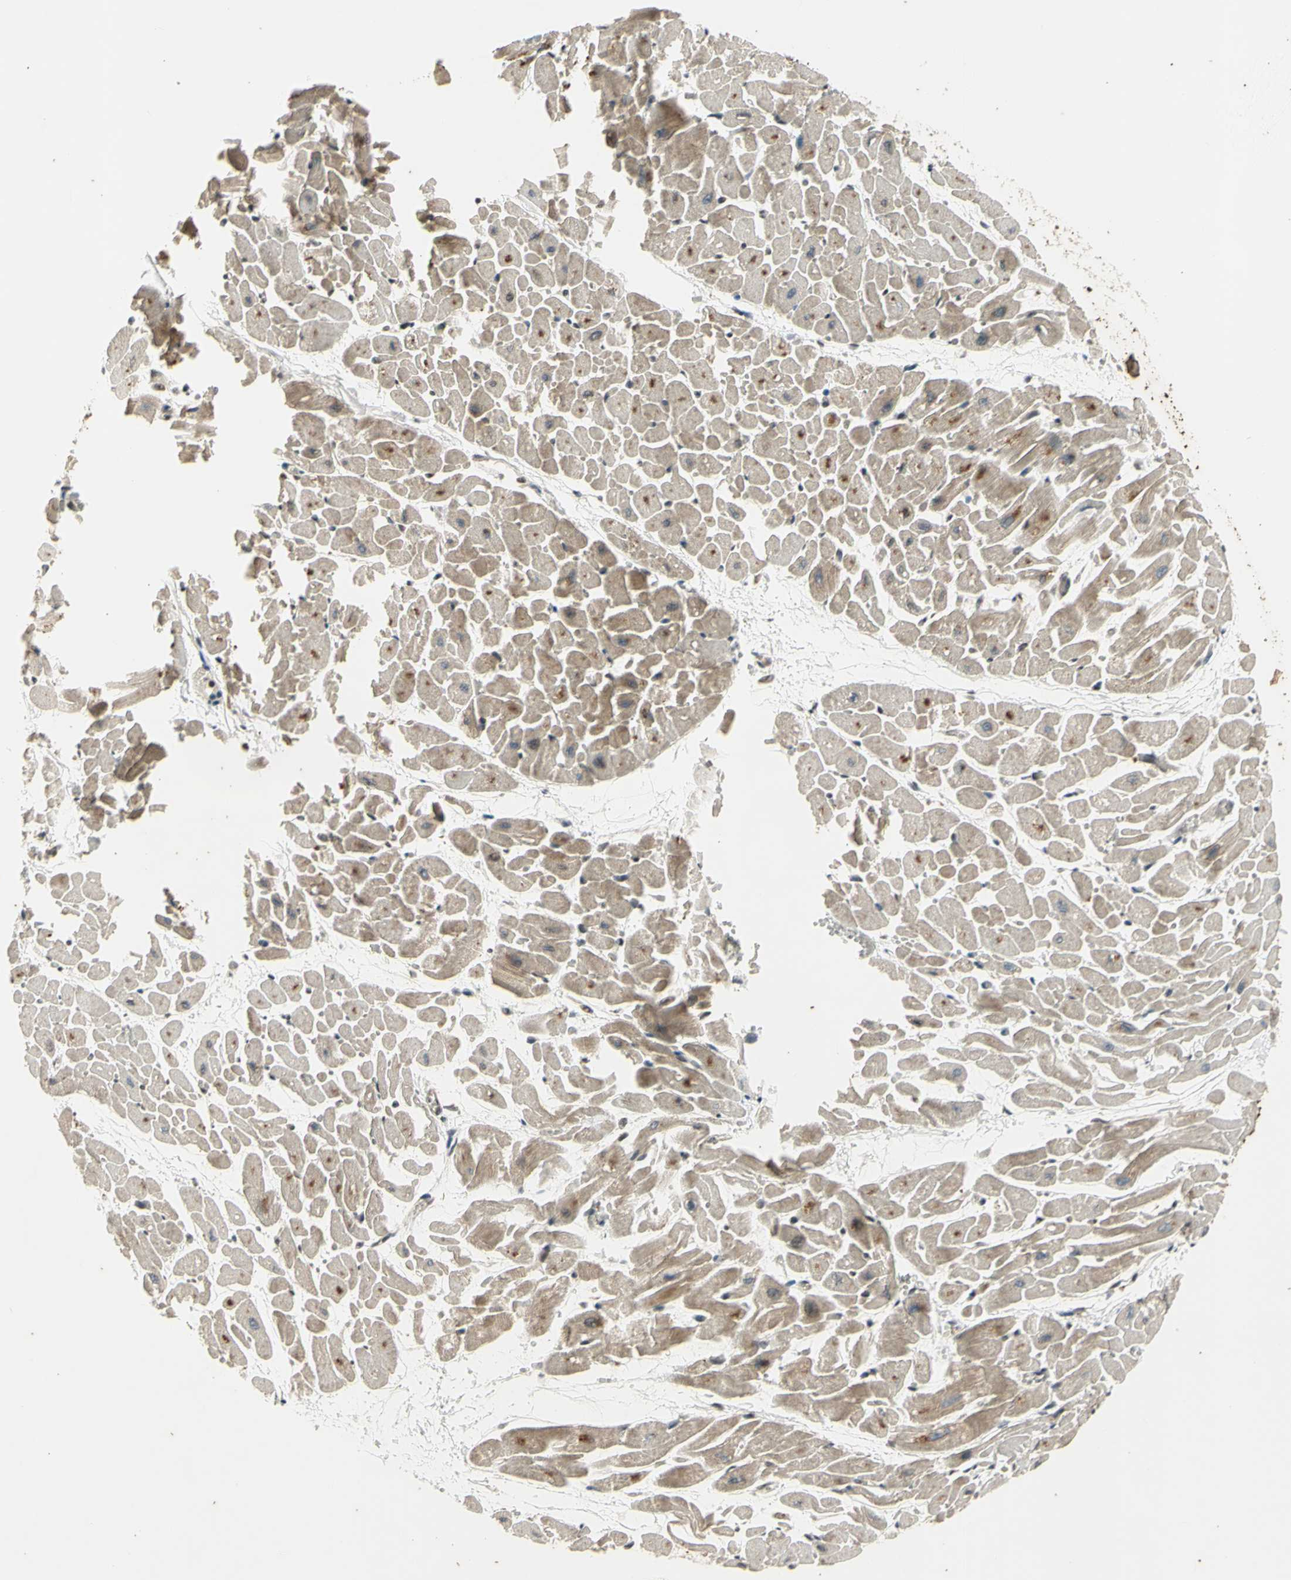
{"staining": {"intensity": "moderate", "quantity": "25%-75%", "location": "cytoplasmic/membranous"}, "tissue": "heart muscle", "cell_type": "Cardiomyocytes", "image_type": "normal", "snomed": [{"axis": "morphology", "description": "Normal tissue, NOS"}, {"axis": "topography", "description": "Heart"}], "caption": "Protein staining by immunohistochemistry exhibits moderate cytoplasmic/membranous expression in approximately 25%-75% of cardiomyocytes in benign heart muscle.", "gene": "EFNB2", "patient": {"sex": "male", "age": 45}}